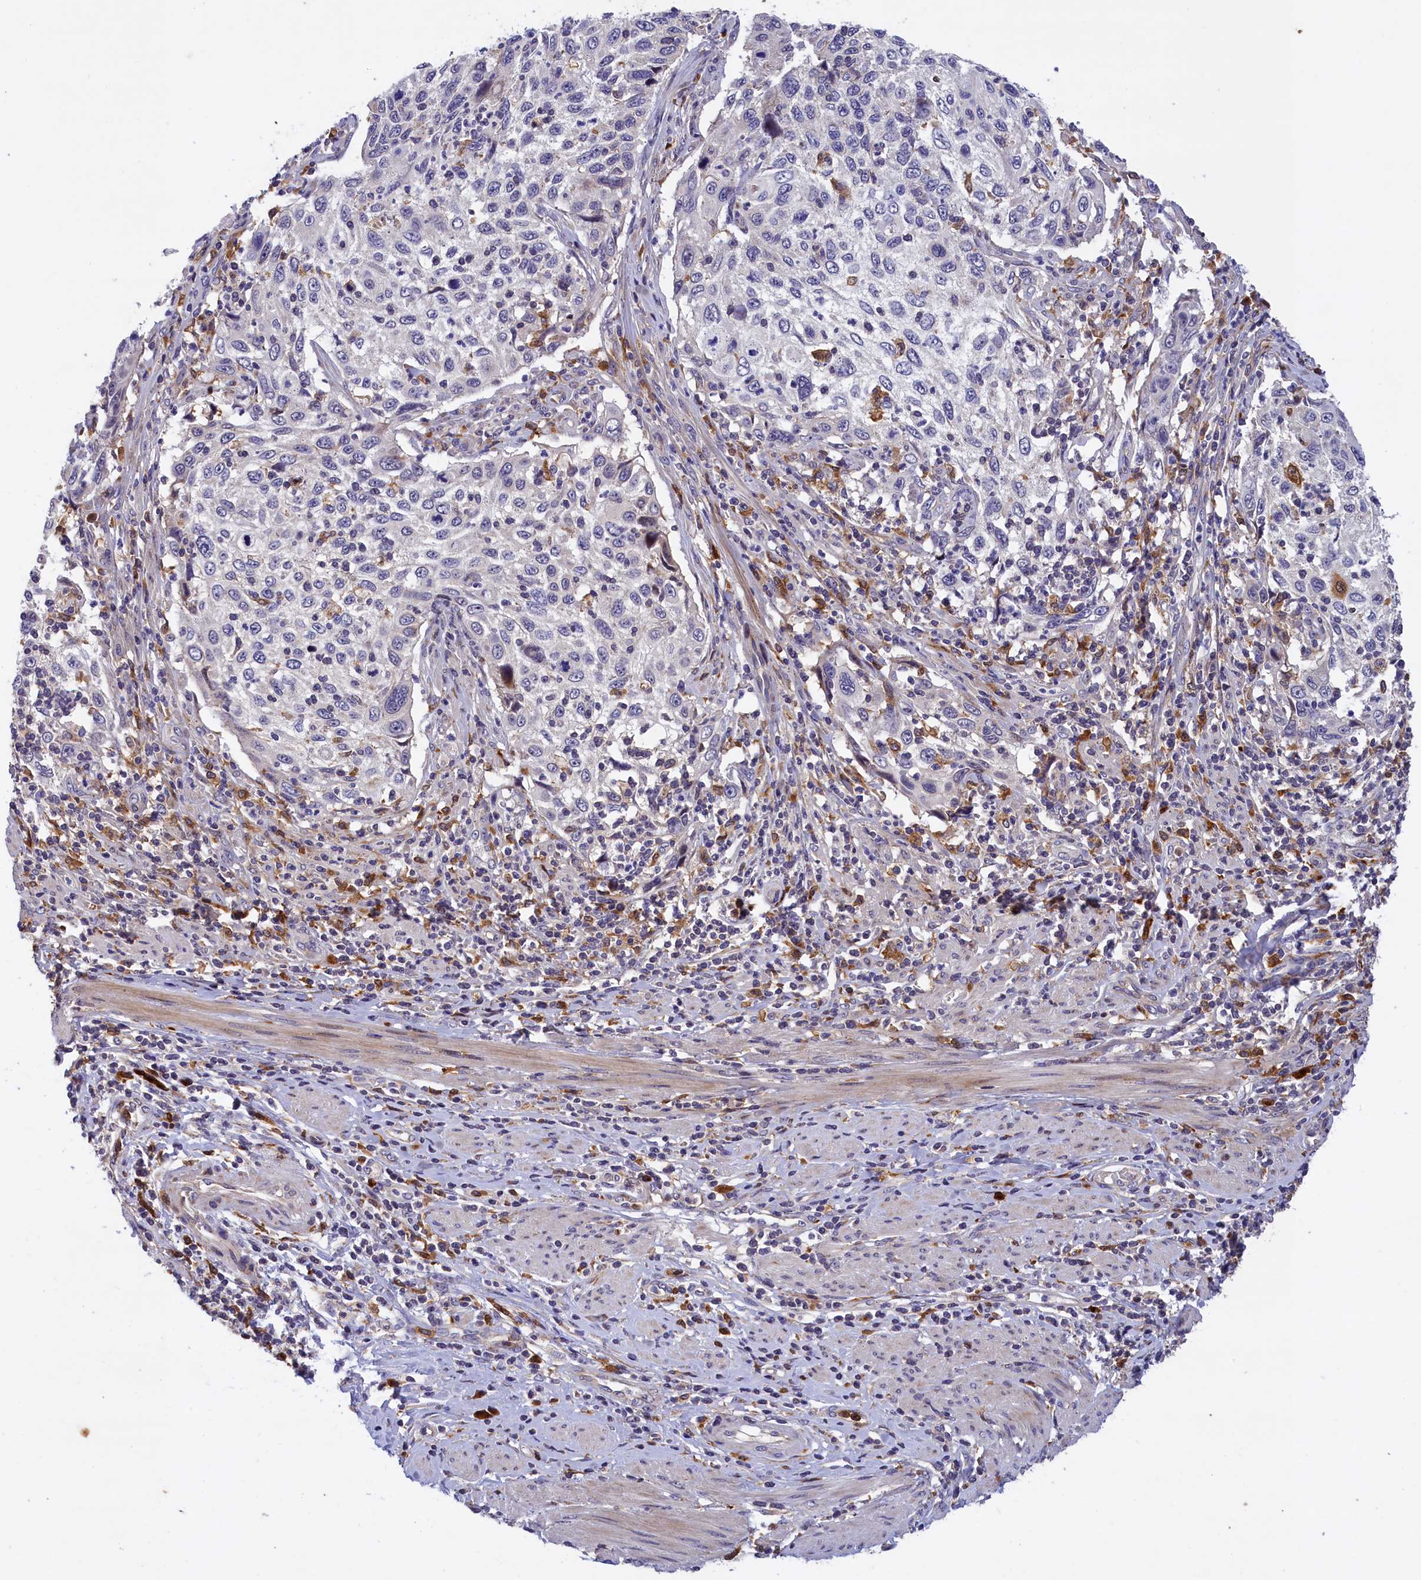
{"staining": {"intensity": "negative", "quantity": "none", "location": "none"}, "tissue": "cervical cancer", "cell_type": "Tumor cells", "image_type": "cancer", "snomed": [{"axis": "morphology", "description": "Squamous cell carcinoma, NOS"}, {"axis": "topography", "description": "Cervix"}], "caption": "A high-resolution photomicrograph shows immunohistochemistry (IHC) staining of cervical cancer (squamous cell carcinoma), which demonstrates no significant positivity in tumor cells.", "gene": "NAIP", "patient": {"sex": "female", "age": 70}}